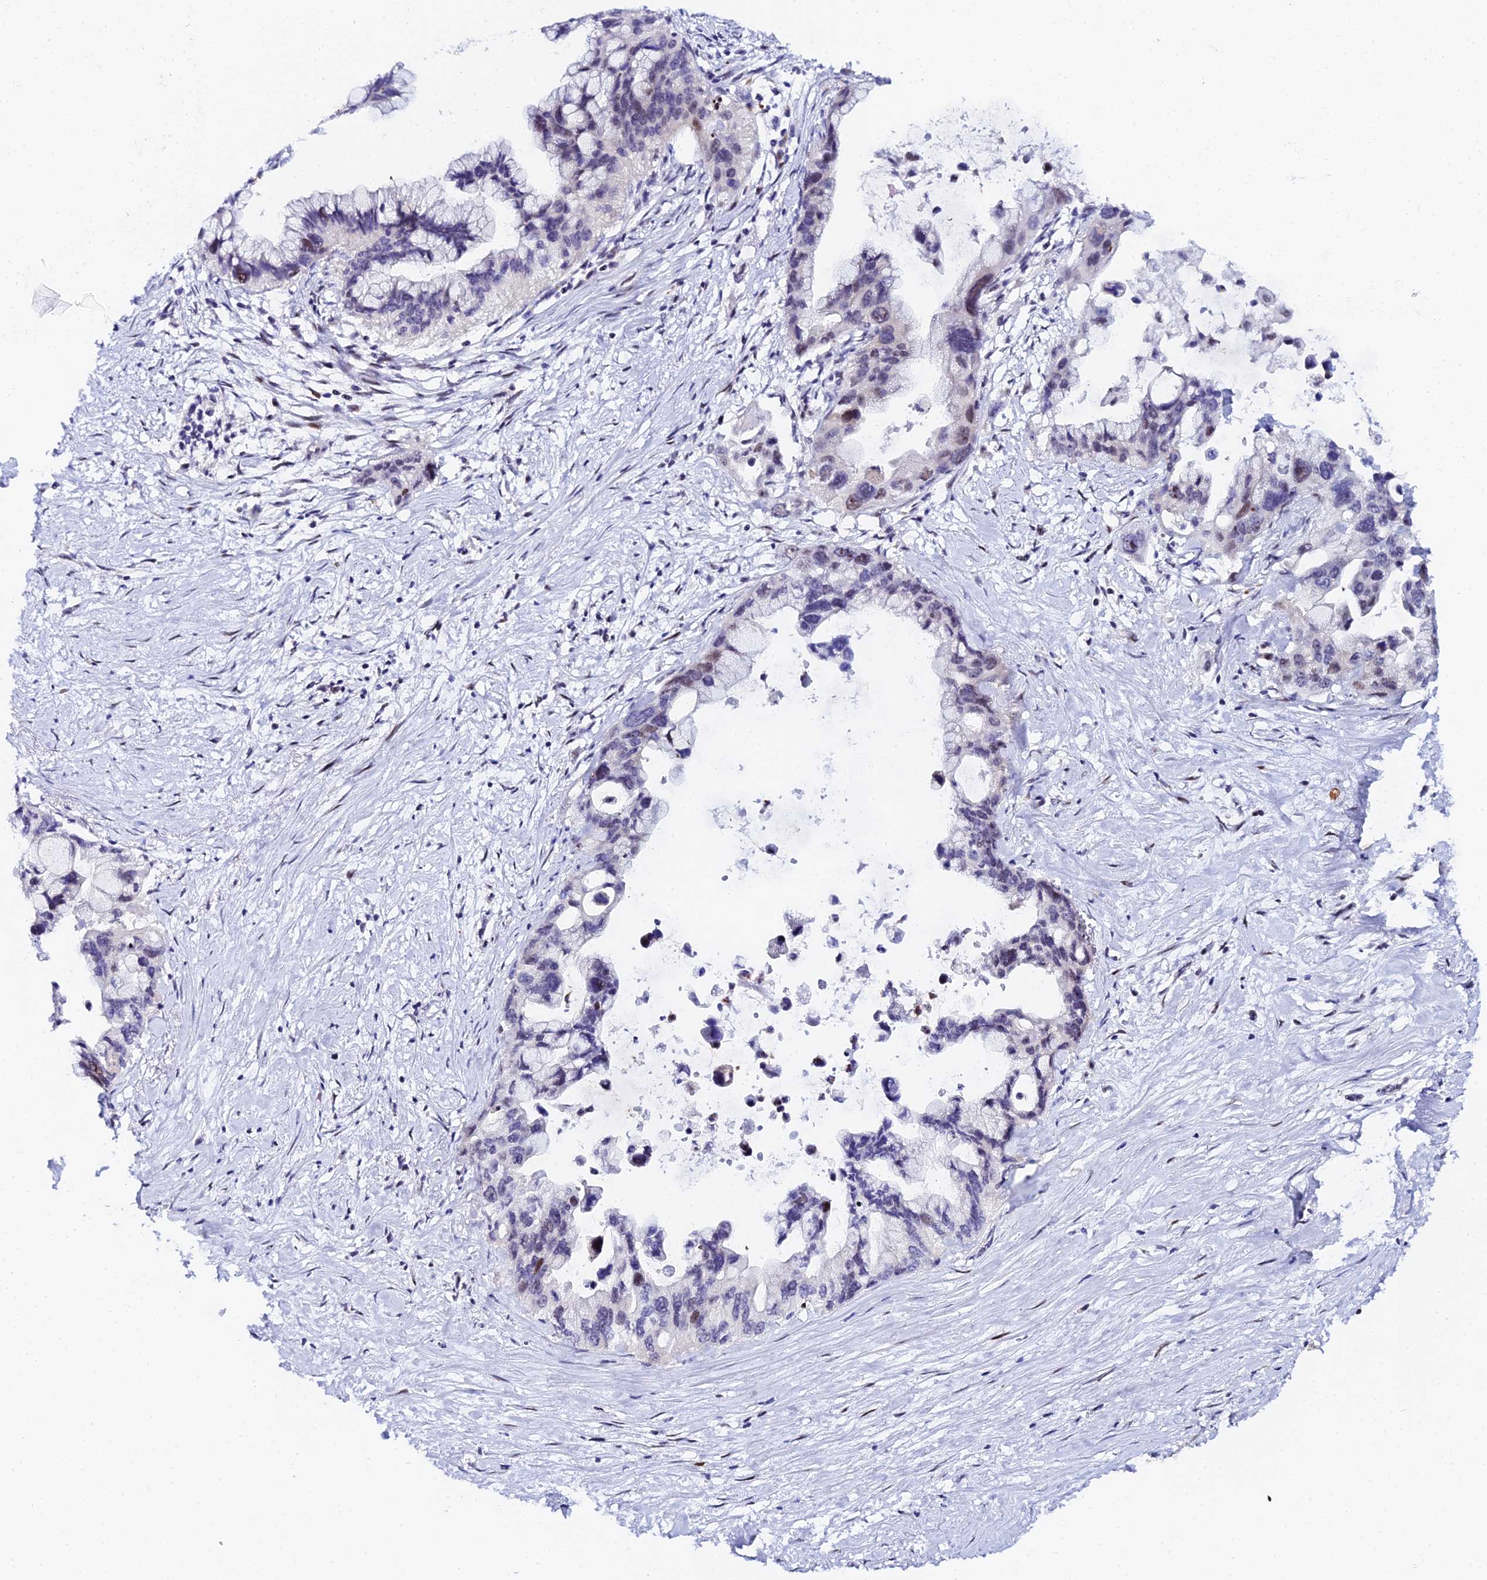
{"staining": {"intensity": "moderate", "quantity": "<25%", "location": "nuclear"}, "tissue": "pancreatic cancer", "cell_type": "Tumor cells", "image_type": "cancer", "snomed": [{"axis": "morphology", "description": "Adenocarcinoma, NOS"}, {"axis": "topography", "description": "Pancreas"}], "caption": "Immunohistochemical staining of human pancreatic cancer demonstrates moderate nuclear protein expression in about <25% of tumor cells.", "gene": "TIFA", "patient": {"sex": "female", "age": 83}}